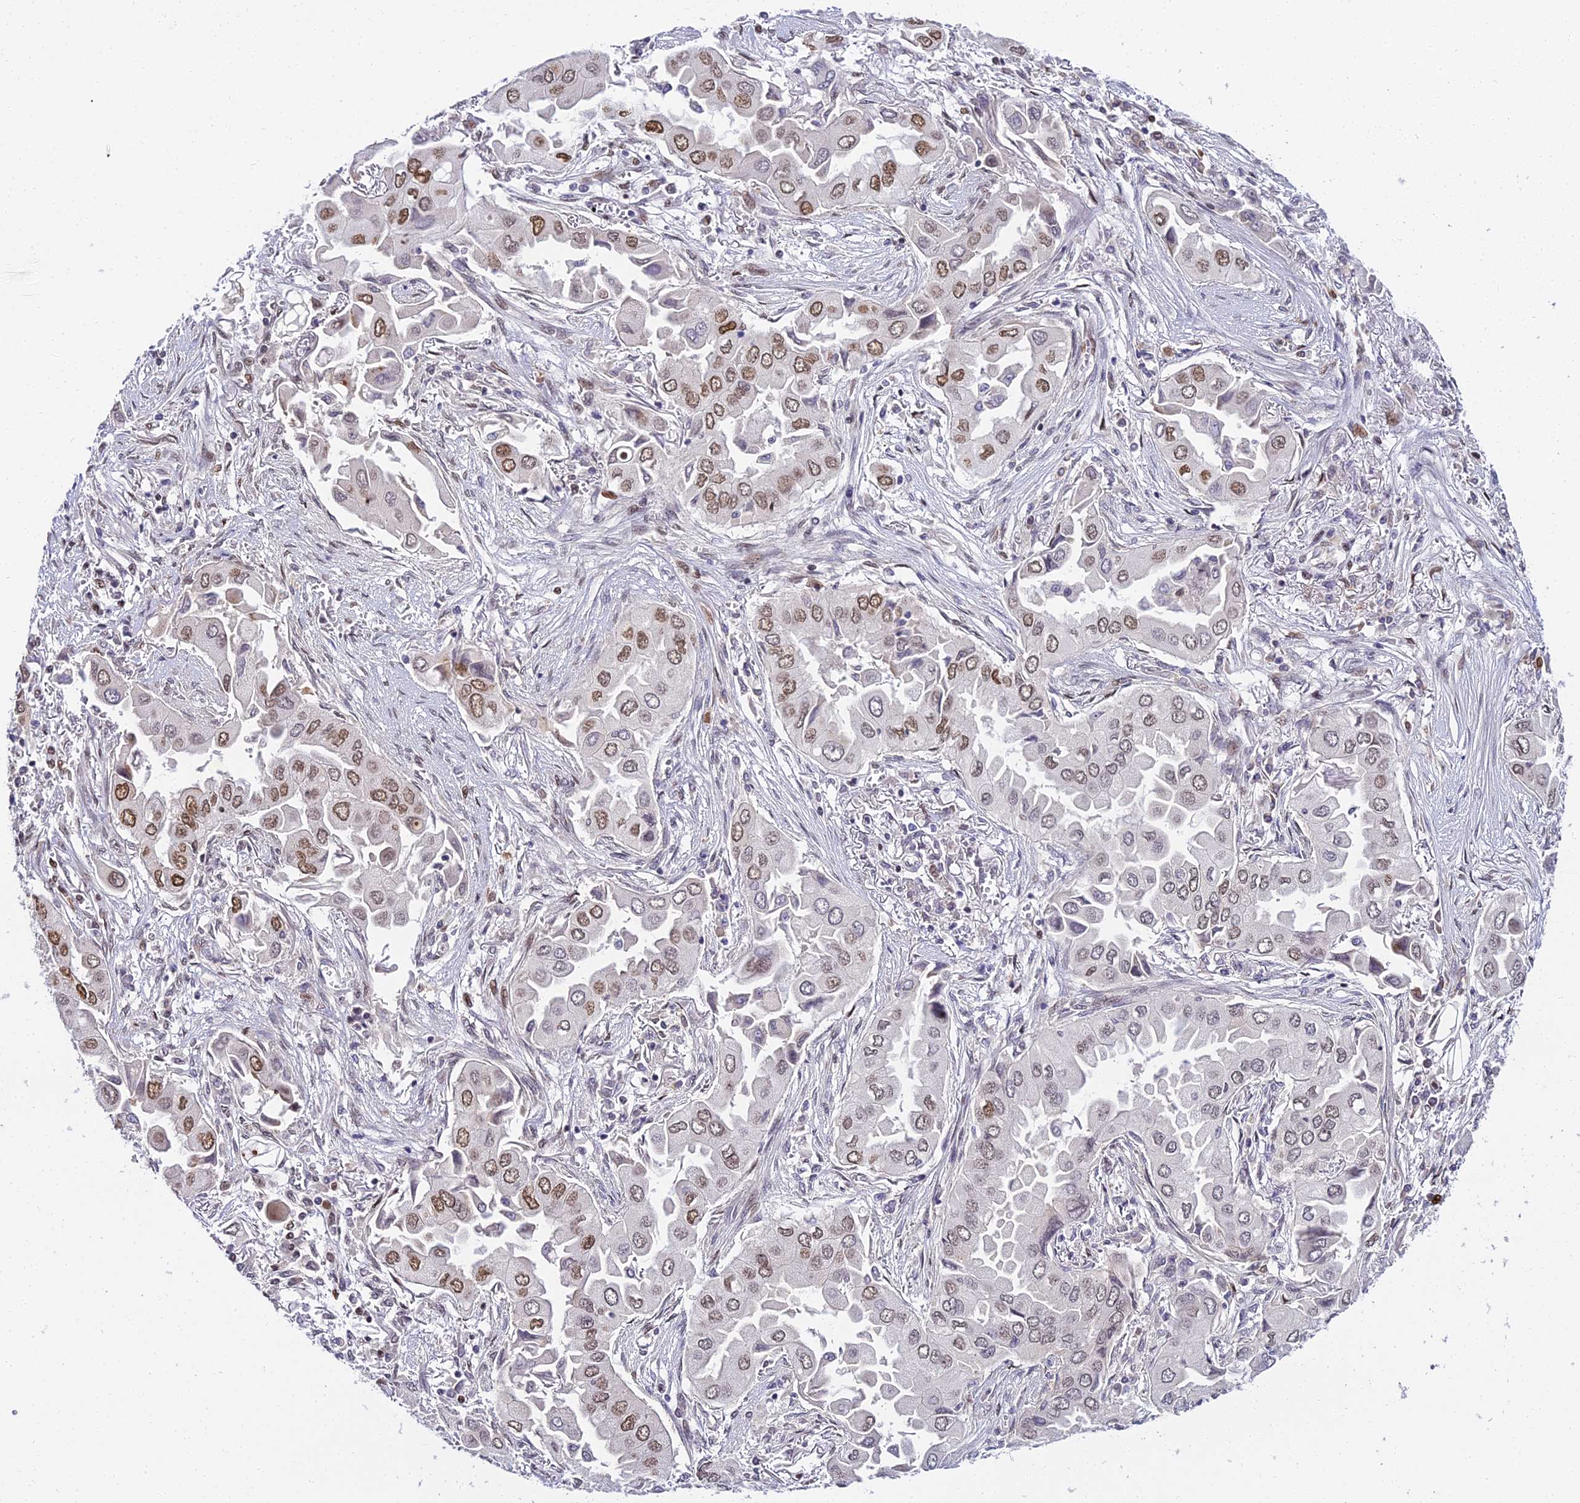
{"staining": {"intensity": "moderate", "quantity": "25%-75%", "location": "nuclear"}, "tissue": "lung cancer", "cell_type": "Tumor cells", "image_type": "cancer", "snomed": [{"axis": "morphology", "description": "Adenocarcinoma, NOS"}, {"axis": "topography", "description": "Lung"}], "caption": "Immunohistochemistry (IHC) image of adenocarcinoma (lung) stained for a protein (brown), which exhibits medium levels of moderate nuclear staining in about 25%-75% of tumor cells.", "gene": "ZNF707", "patient": {"sex": "female", "age": 76}}